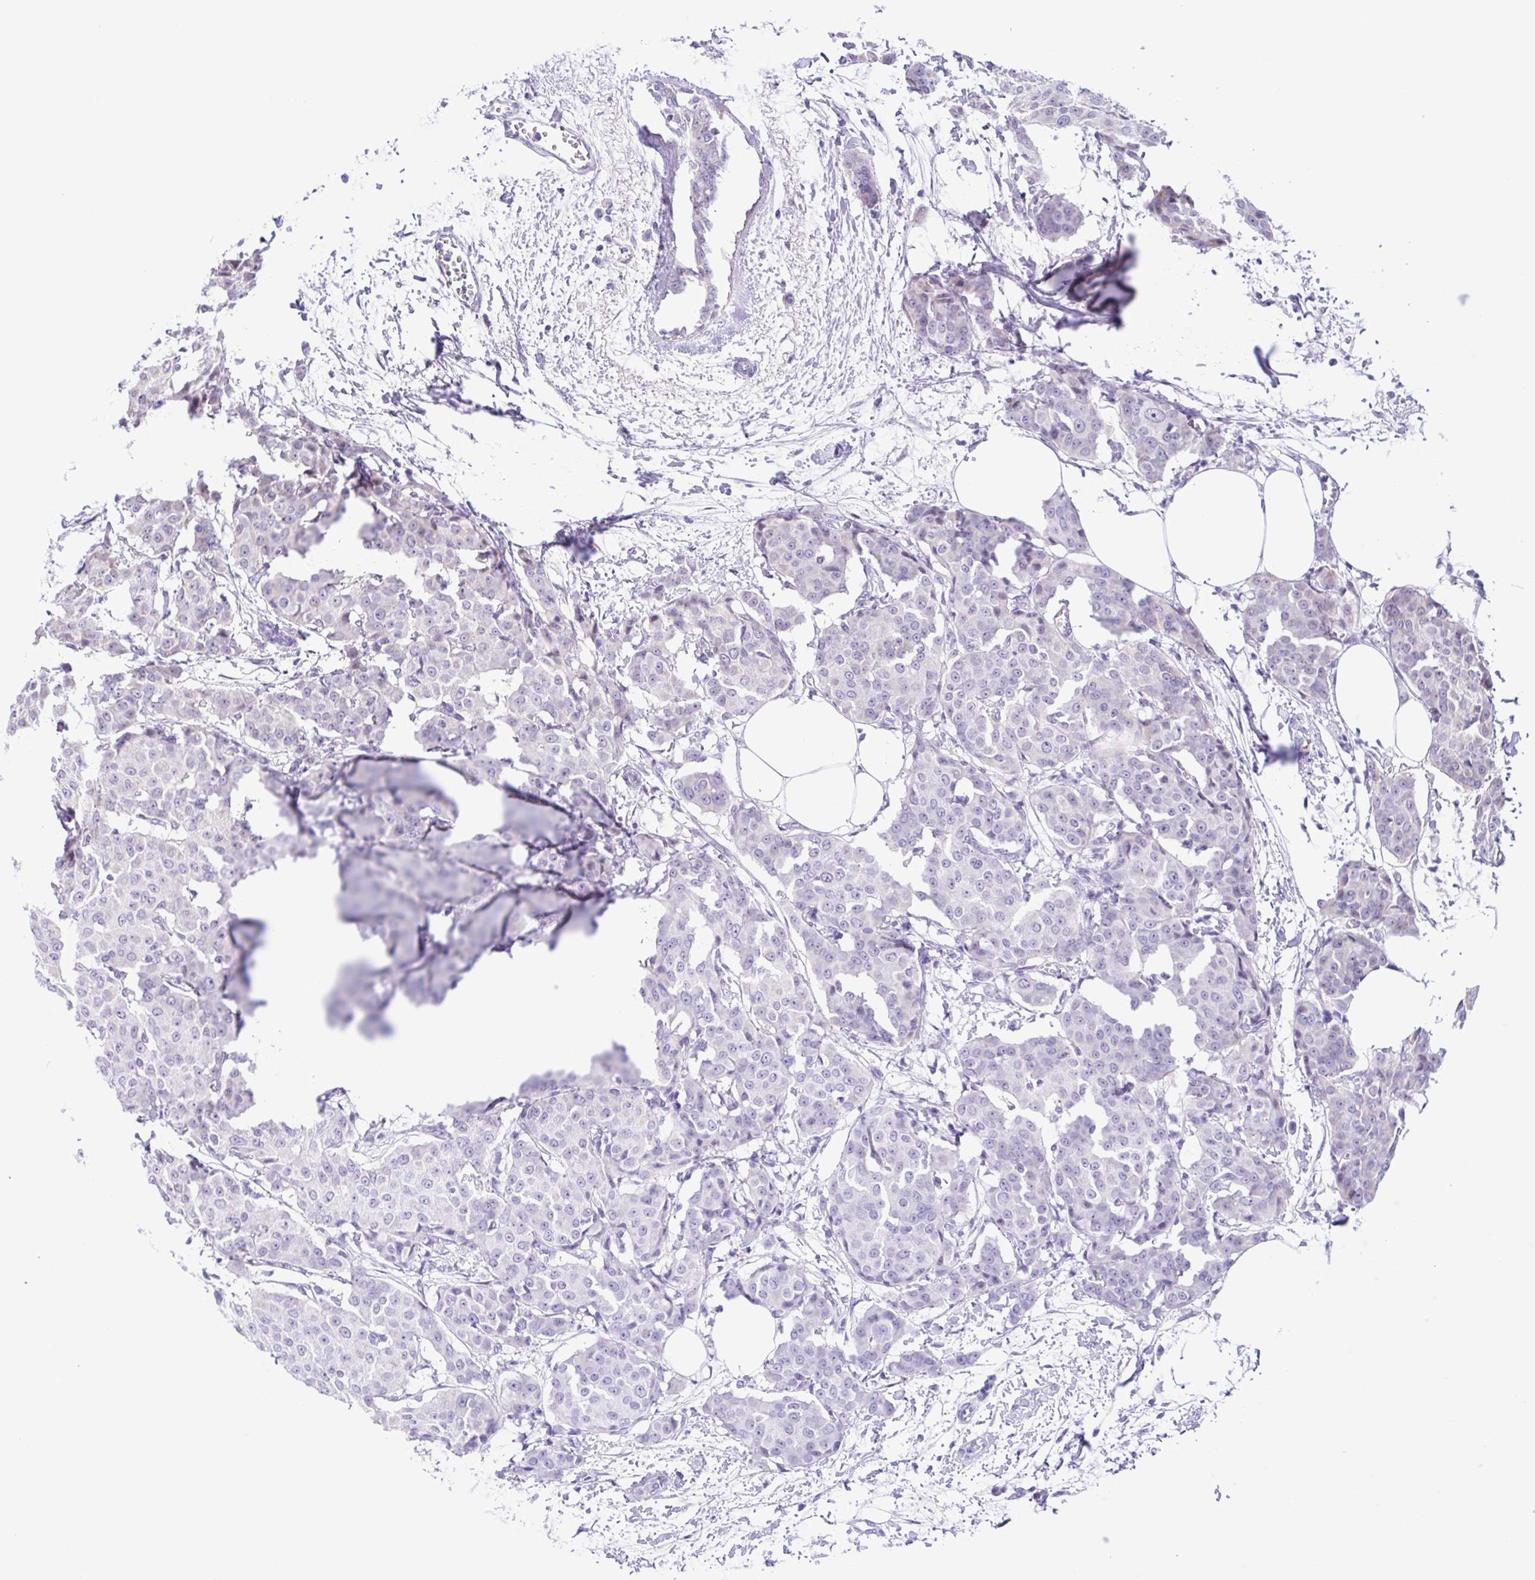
{"staining": {"intensity": "negative", "quantity": "none", "location": "none"}, "tissue": "breast cancer", "cell_type": "Tumor cells", "image_type": "cancer", "snomed": [{"axis": "morphology", "description": "Duct carcinoma"}, {"axis": "topography", "description": "Breast"}], "caption": "IHC histopathology image of human breast cancer stained for a protein (brown), which shows no positivity in tumor cells.", "gene": "TGM3", "patient": {"sex": "female", "age": 91}}